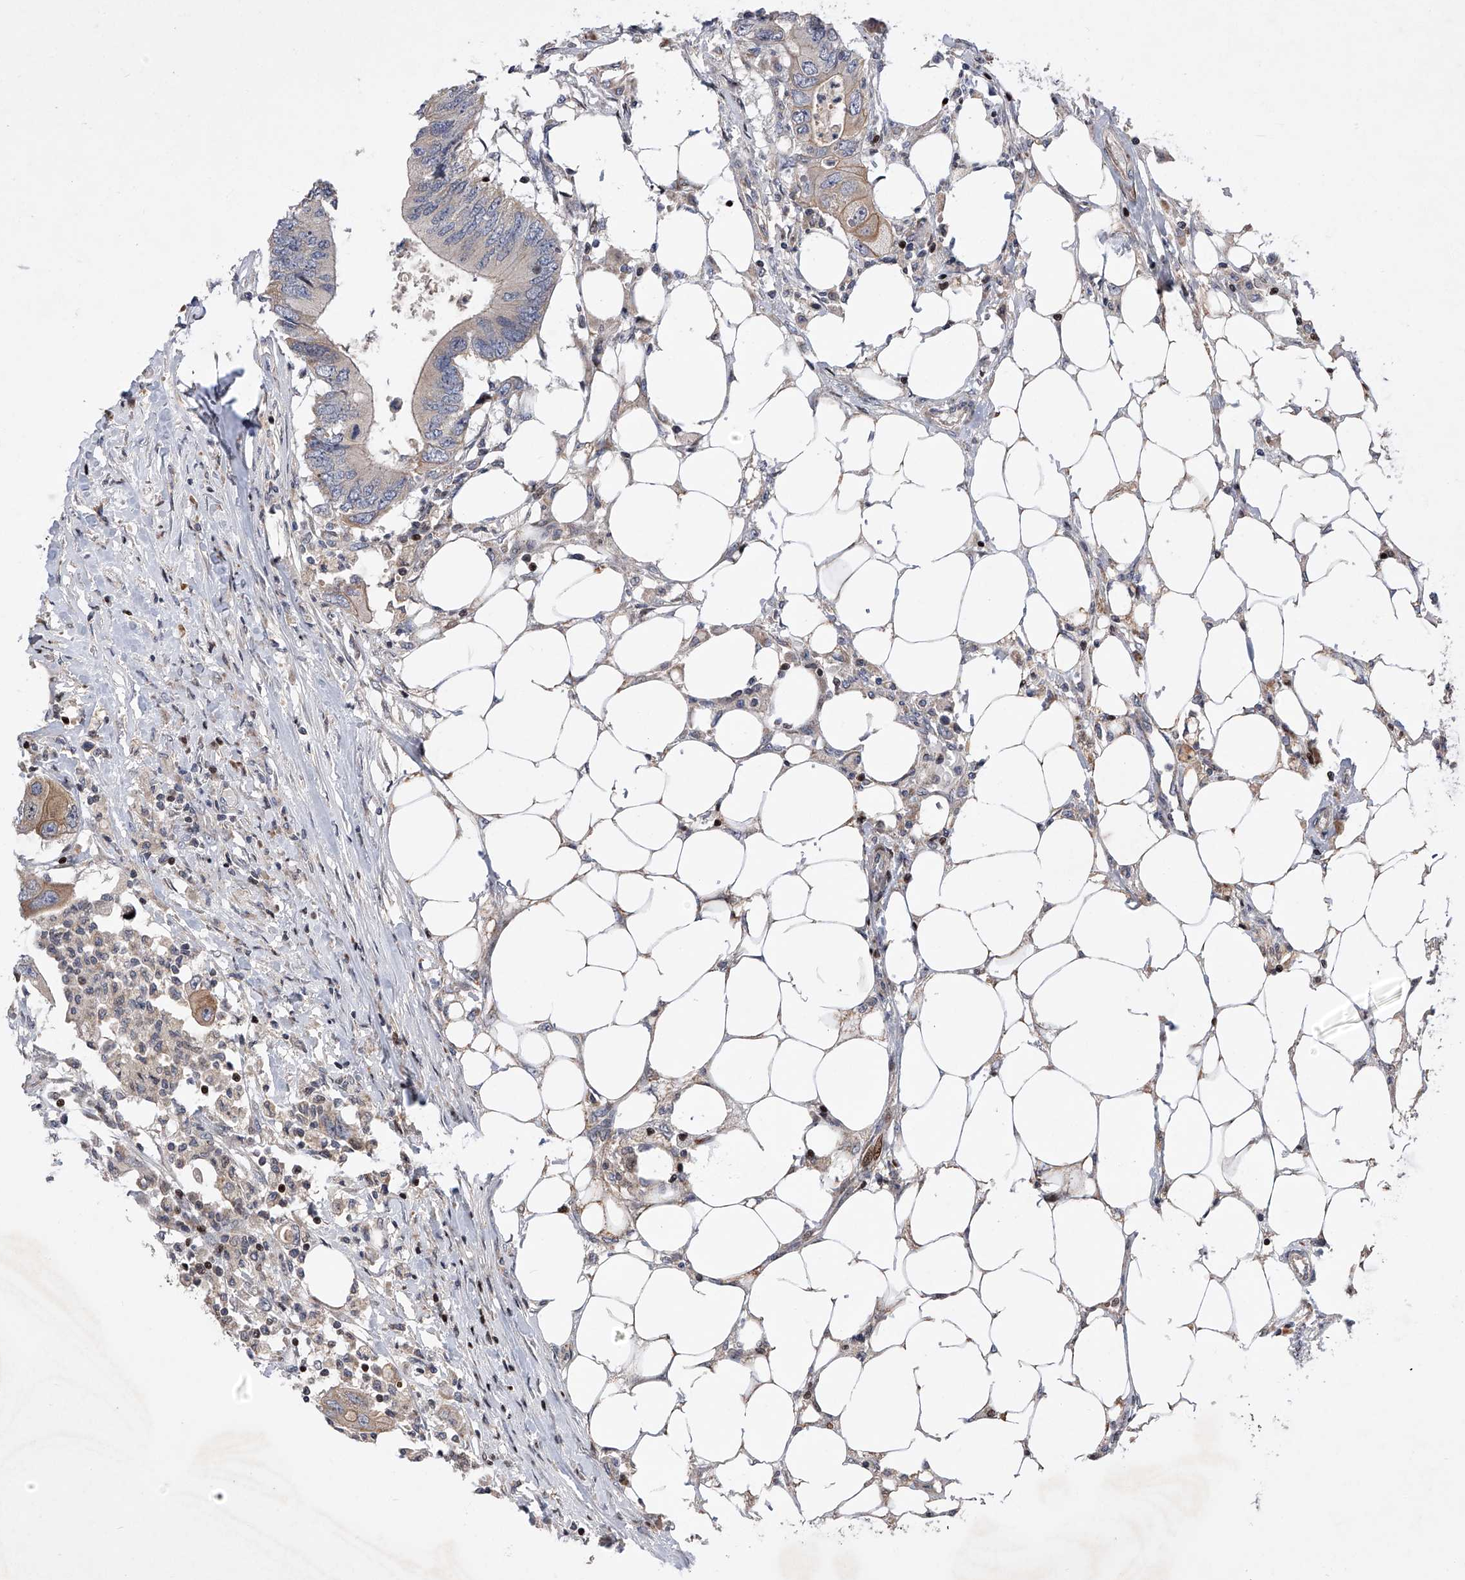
{"staining": {"intensity": "weak", "quantity": "<25%", "location": "cytoplasmic/membranous"}, "tissue": "colorectal cancer", "cell_type": "Tumor cells", "image_type": "cancer", "snomed": [{"axis": "morphology", "description": "Adenocarcinoma, NOS"}, {"axis": "topography", "description": "Colon"}], "caption": "Immunohistochemical staining of adenocarcinoma (colorectal) reveals no significant positivity in tumor cells.", "gene": "CDH12", "patient": {"sex": "male", "age": 71}}